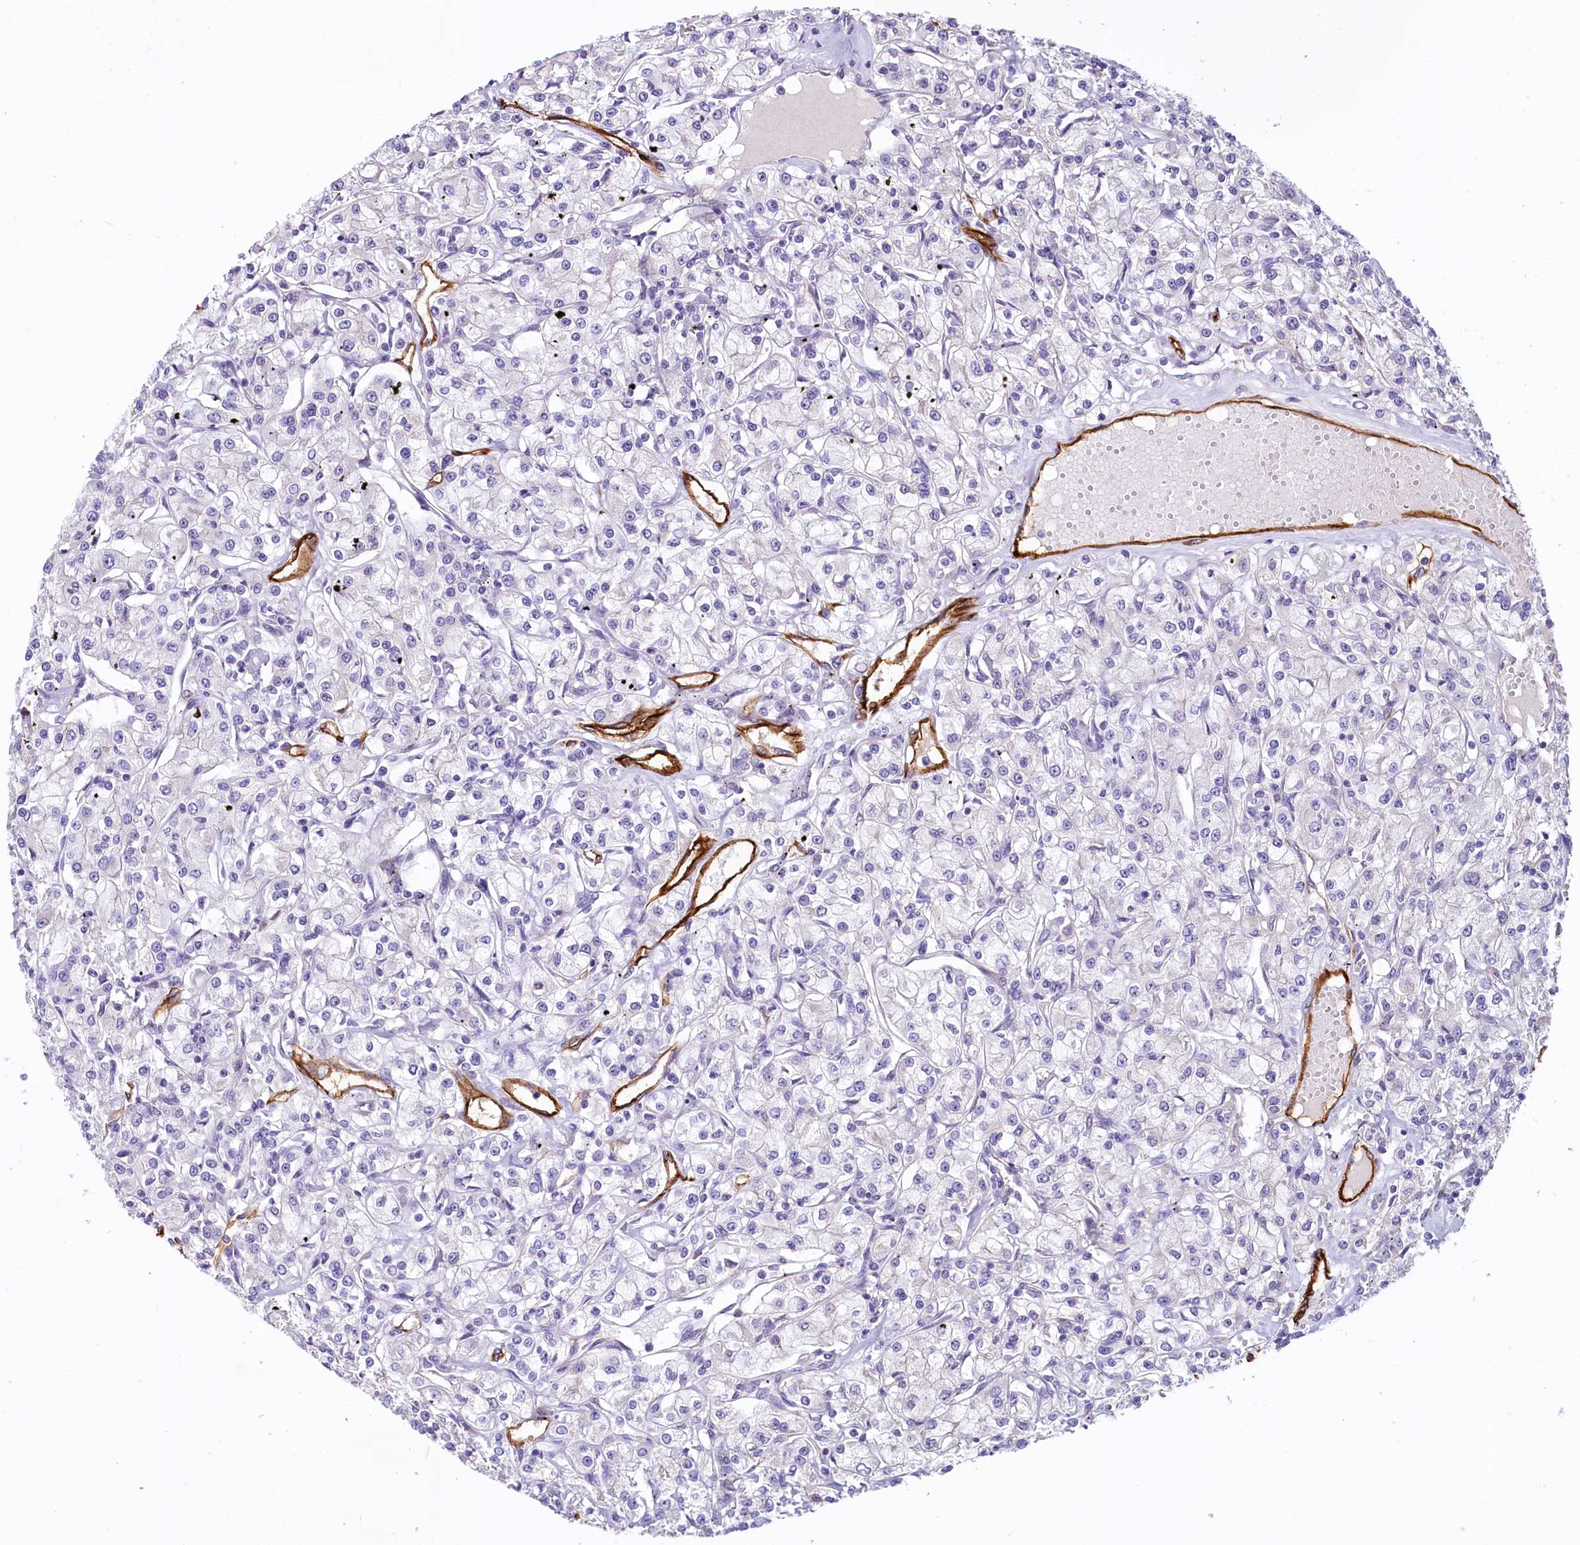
{"staining": {"intensity": "negative", "quantity": "none", "location": "none"}, "tissue": "renal cancer", "cell_type": "Tumor cells", "image_type": "cancer", "snomed": [{"axis": "morphology", "description": "Adenocarcinoma, NOS"}, {"axis": "topography", "description": "Kidney"}], "caption": "The micrograph exhibits no staining of tumor cells in renal adenocarcinoma.", "gene": "PROCR", "patient": {"sex": "female", "age": 59}}